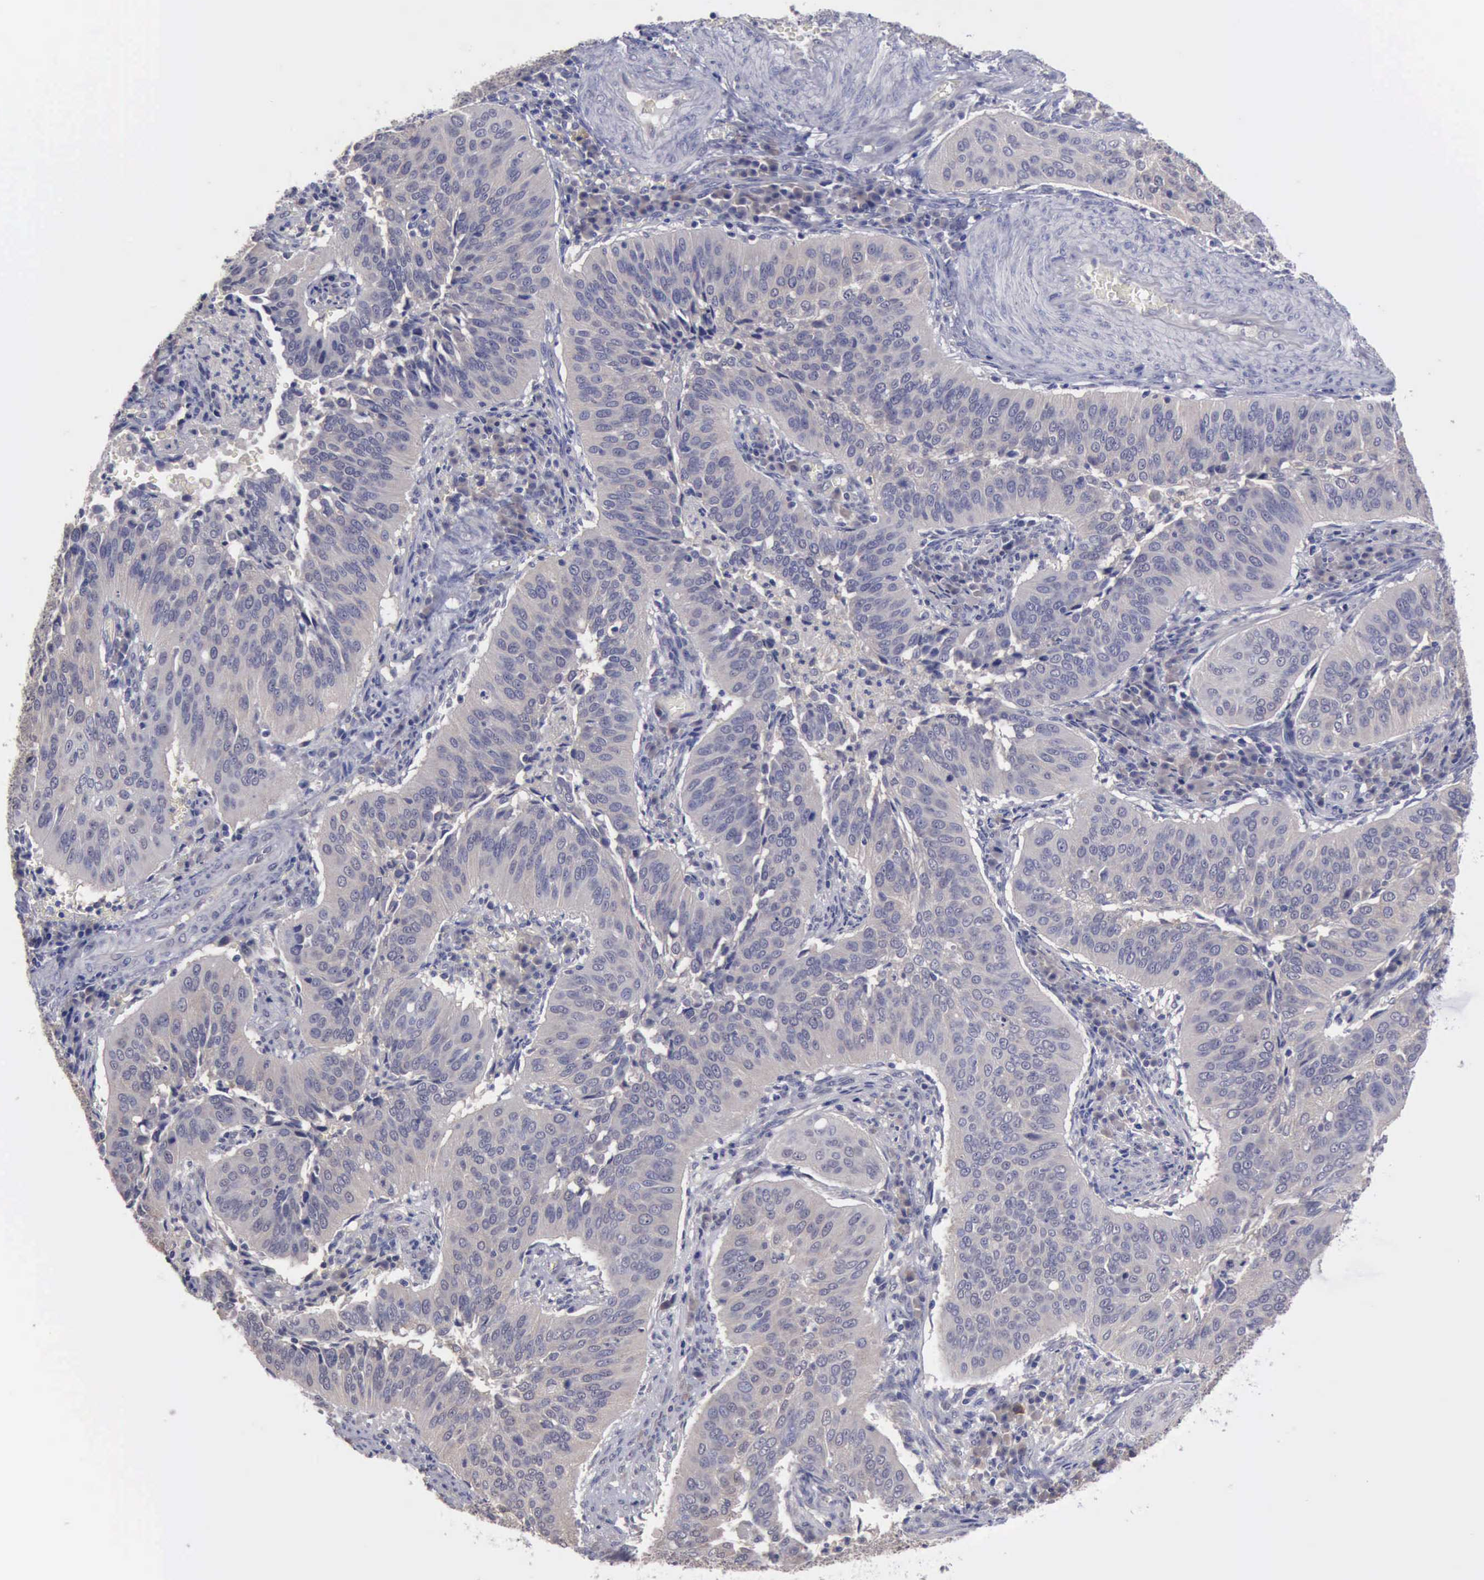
{"staining": {"intensity": "negative", "quantity": "none", "location": "none"}, "tissue": "cervical cancer", "cell_type": "Tumor cells", "image_type": "cancer", "snomed": [{"axis": "morphology", "description": "Squamous cell carcinoma, NOS"}, {"axis": "topography", "description": "Cervix"}], "caption": "IHC of human cervical squamous cell carcinoma displays no staining in tumor cells.", "gene": "PHKA1", "patient": {"sex": "female", "age": 39}}